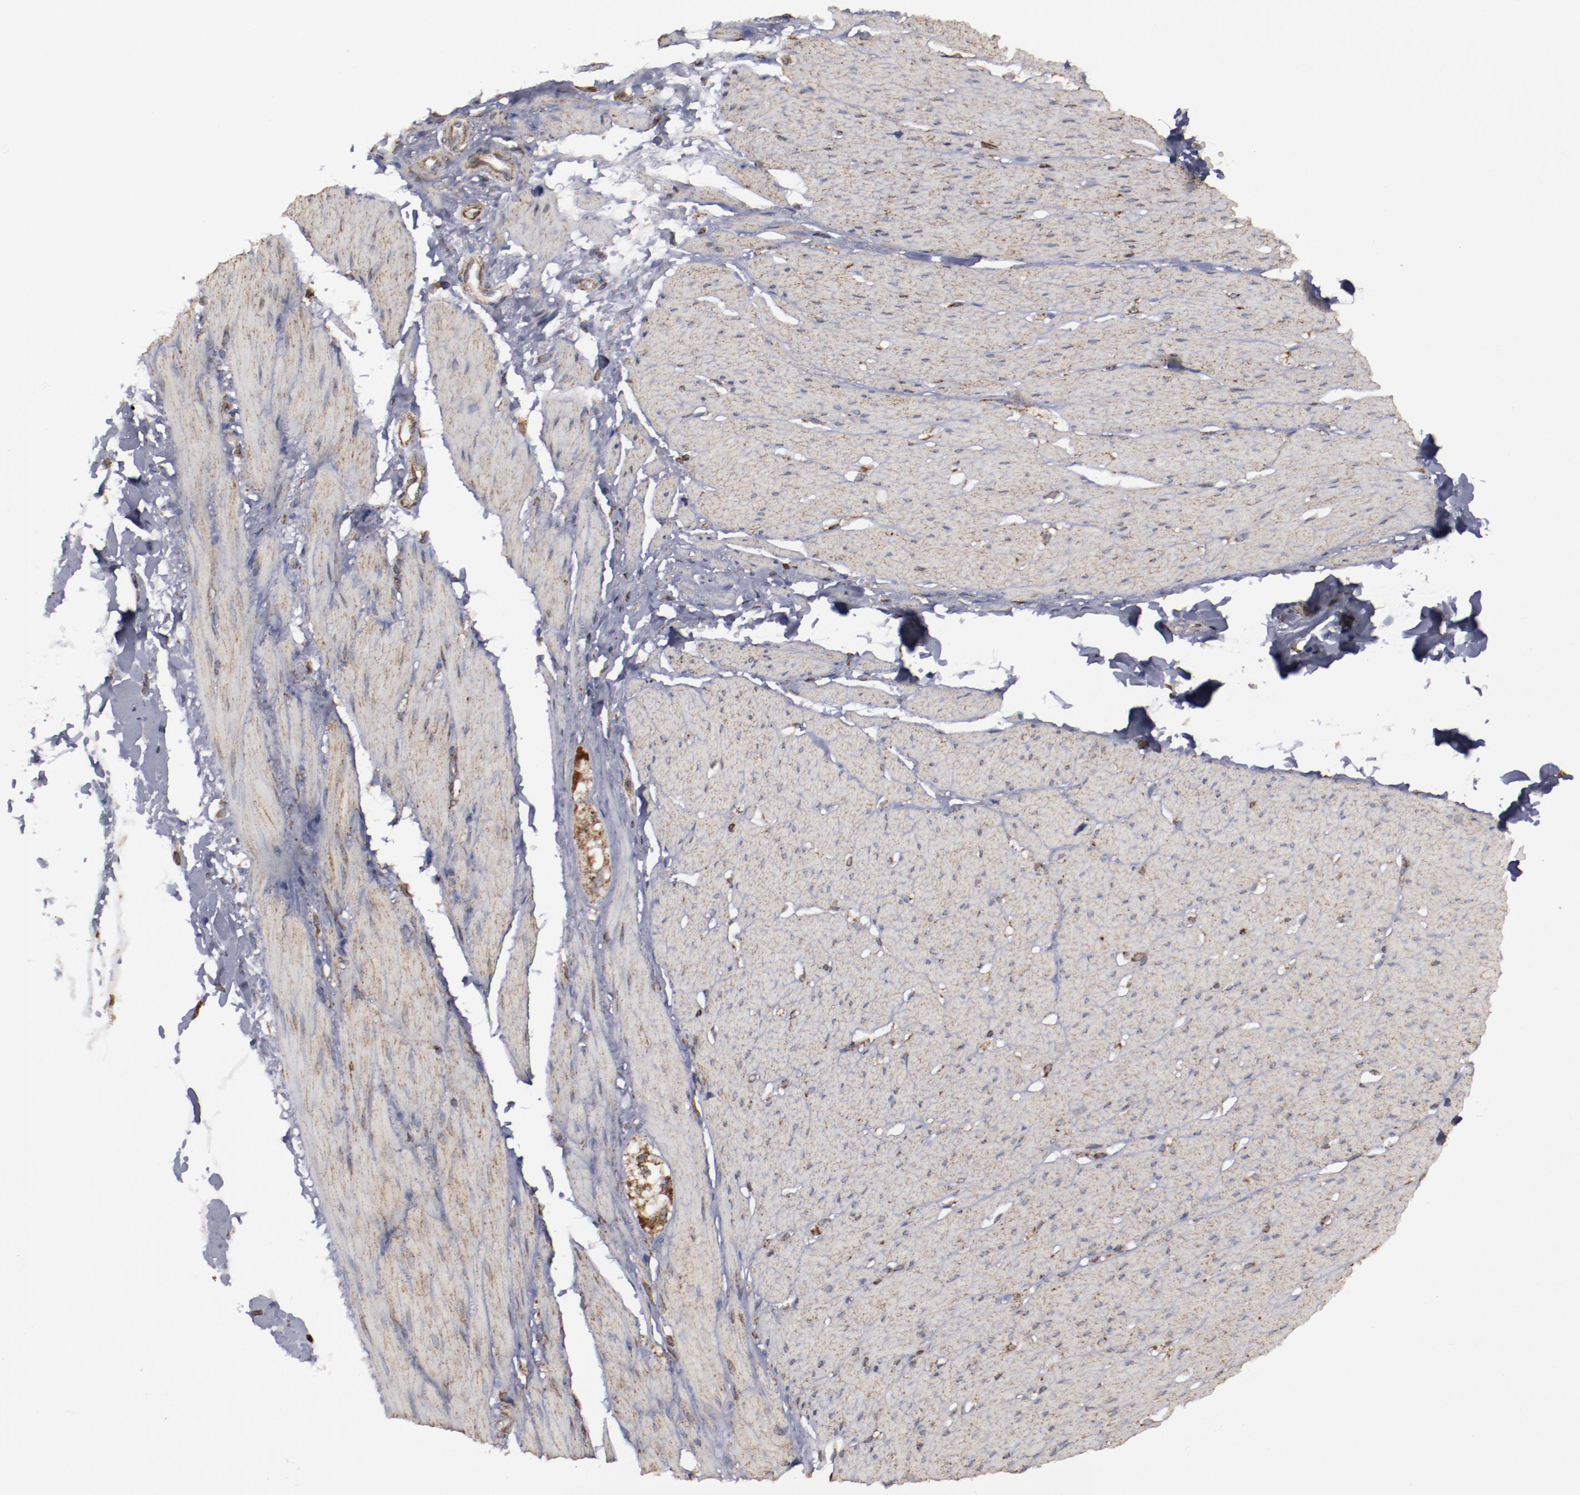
{"staining": {"intensity": "moderate", "quantity": "25%-75%", "location": "cytoplasmic/membranous"}, "tissue": "smooth muscle", "cell_type": "Smooth muscle cells", "image_type": "normal", "snomed": [{"axis": "morphology", "description": "Normal tissue, NOS"}, {"axis": "topography", "description": "Smooth muscle"}, {"axis": "topography", "description": "Colon"}], "caption": "Immunohistochemical staining of unremarkable human smooth muscle shows 25%-75% levels of moderate cytoplasmic/membranous protein positivity in about 25%-75% of smooth muscle cells.", "gene": "ERLIN2", "patient": {"sex": "male", "age": 67}}